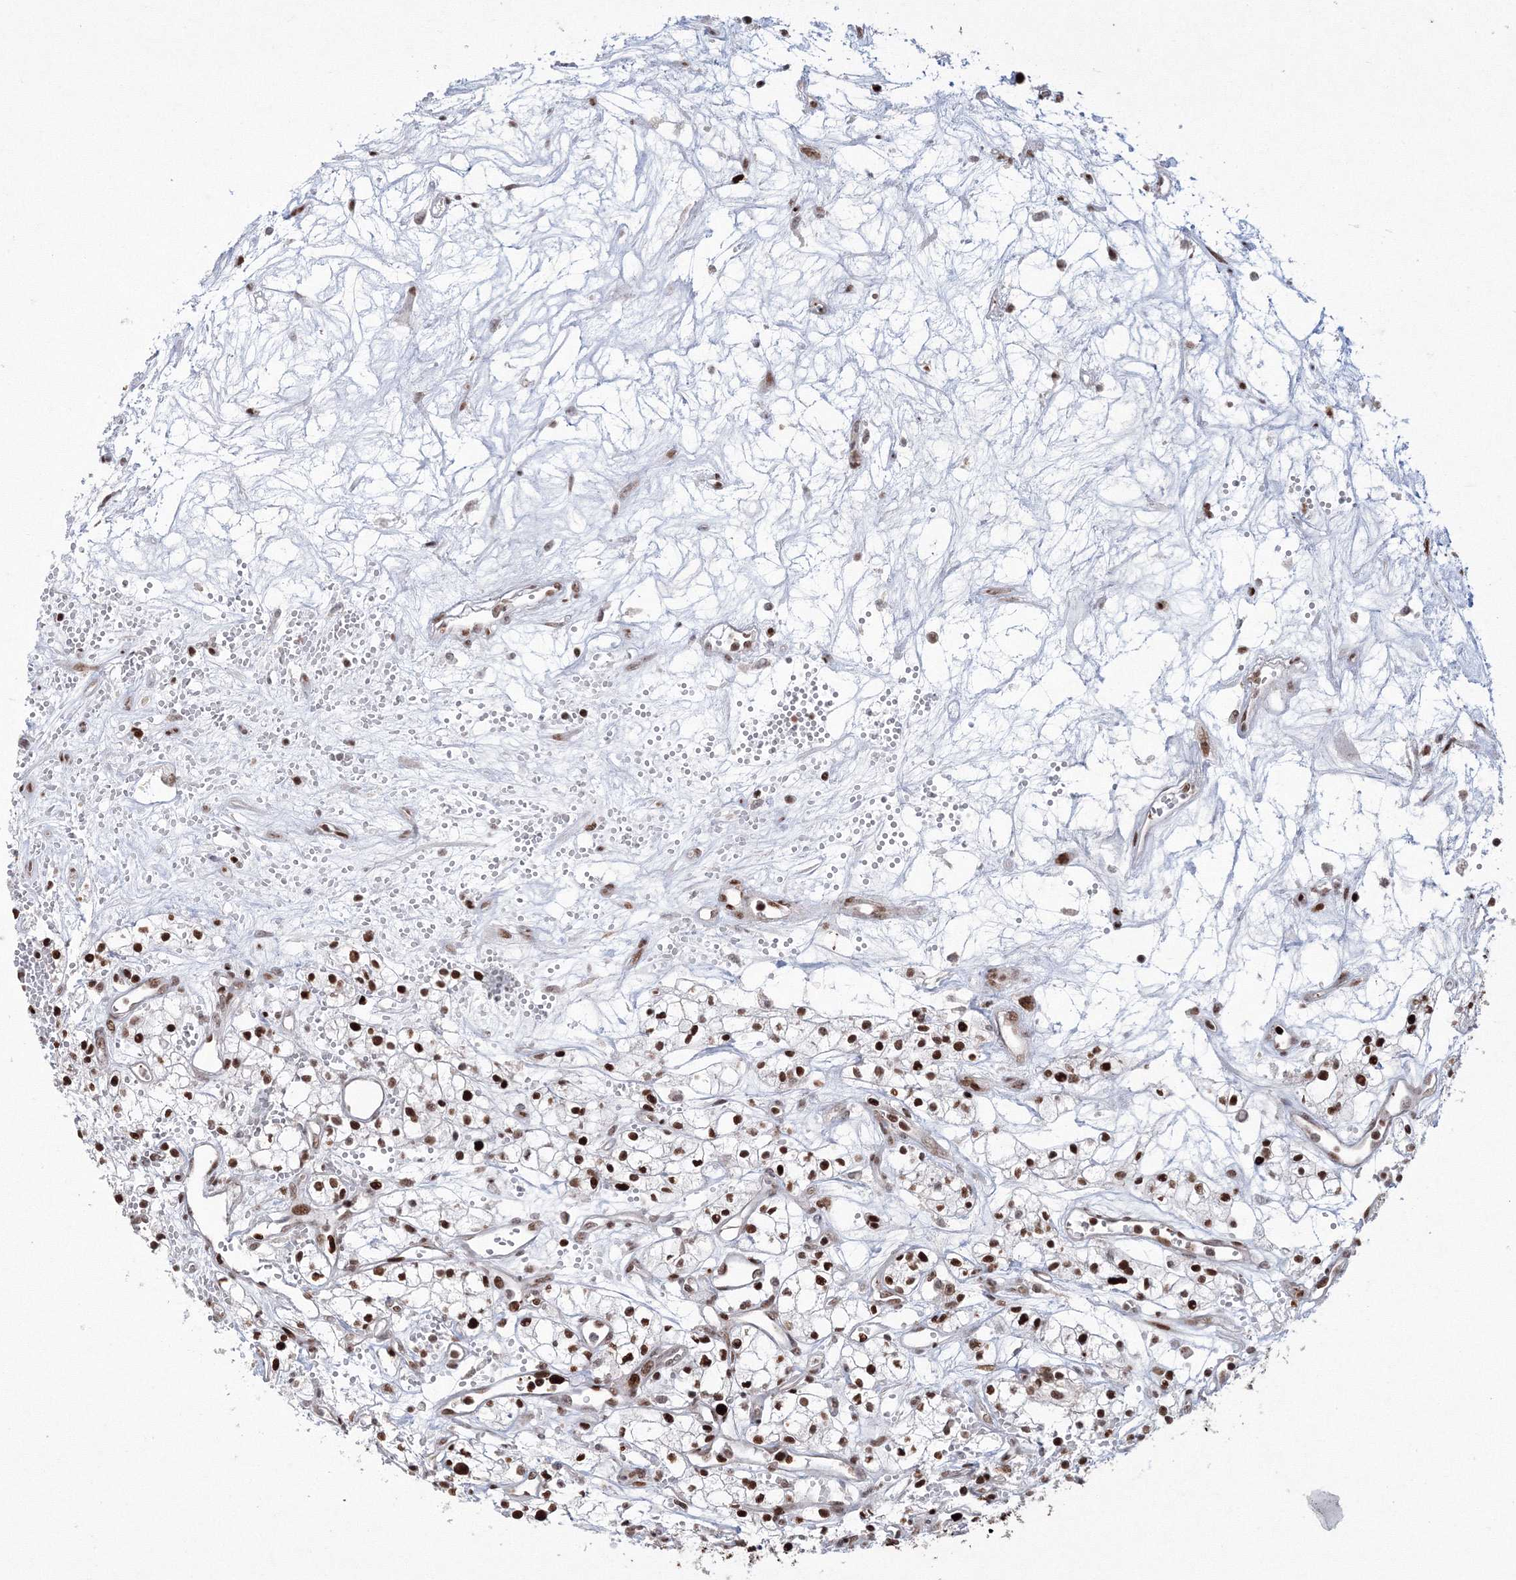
{"staining": {"intensity": "moderate", "quantity": ">75%", "location": "nuclear"}, "tissue": "renal cancer", "cell_type": "Tumor cells", "image_type": "cancer", "snomed": [{"axis": "morphology", "description": "Adenocarcinoma, NOS"}, {"axis": "topography", "description": "Kidney"}], "caption": "Moderate nuclear staining is present in approximately >75% of tumor cells in renal cancer.", "gene": "LIG1", "patient": {"sex": "male", "age": 59}}